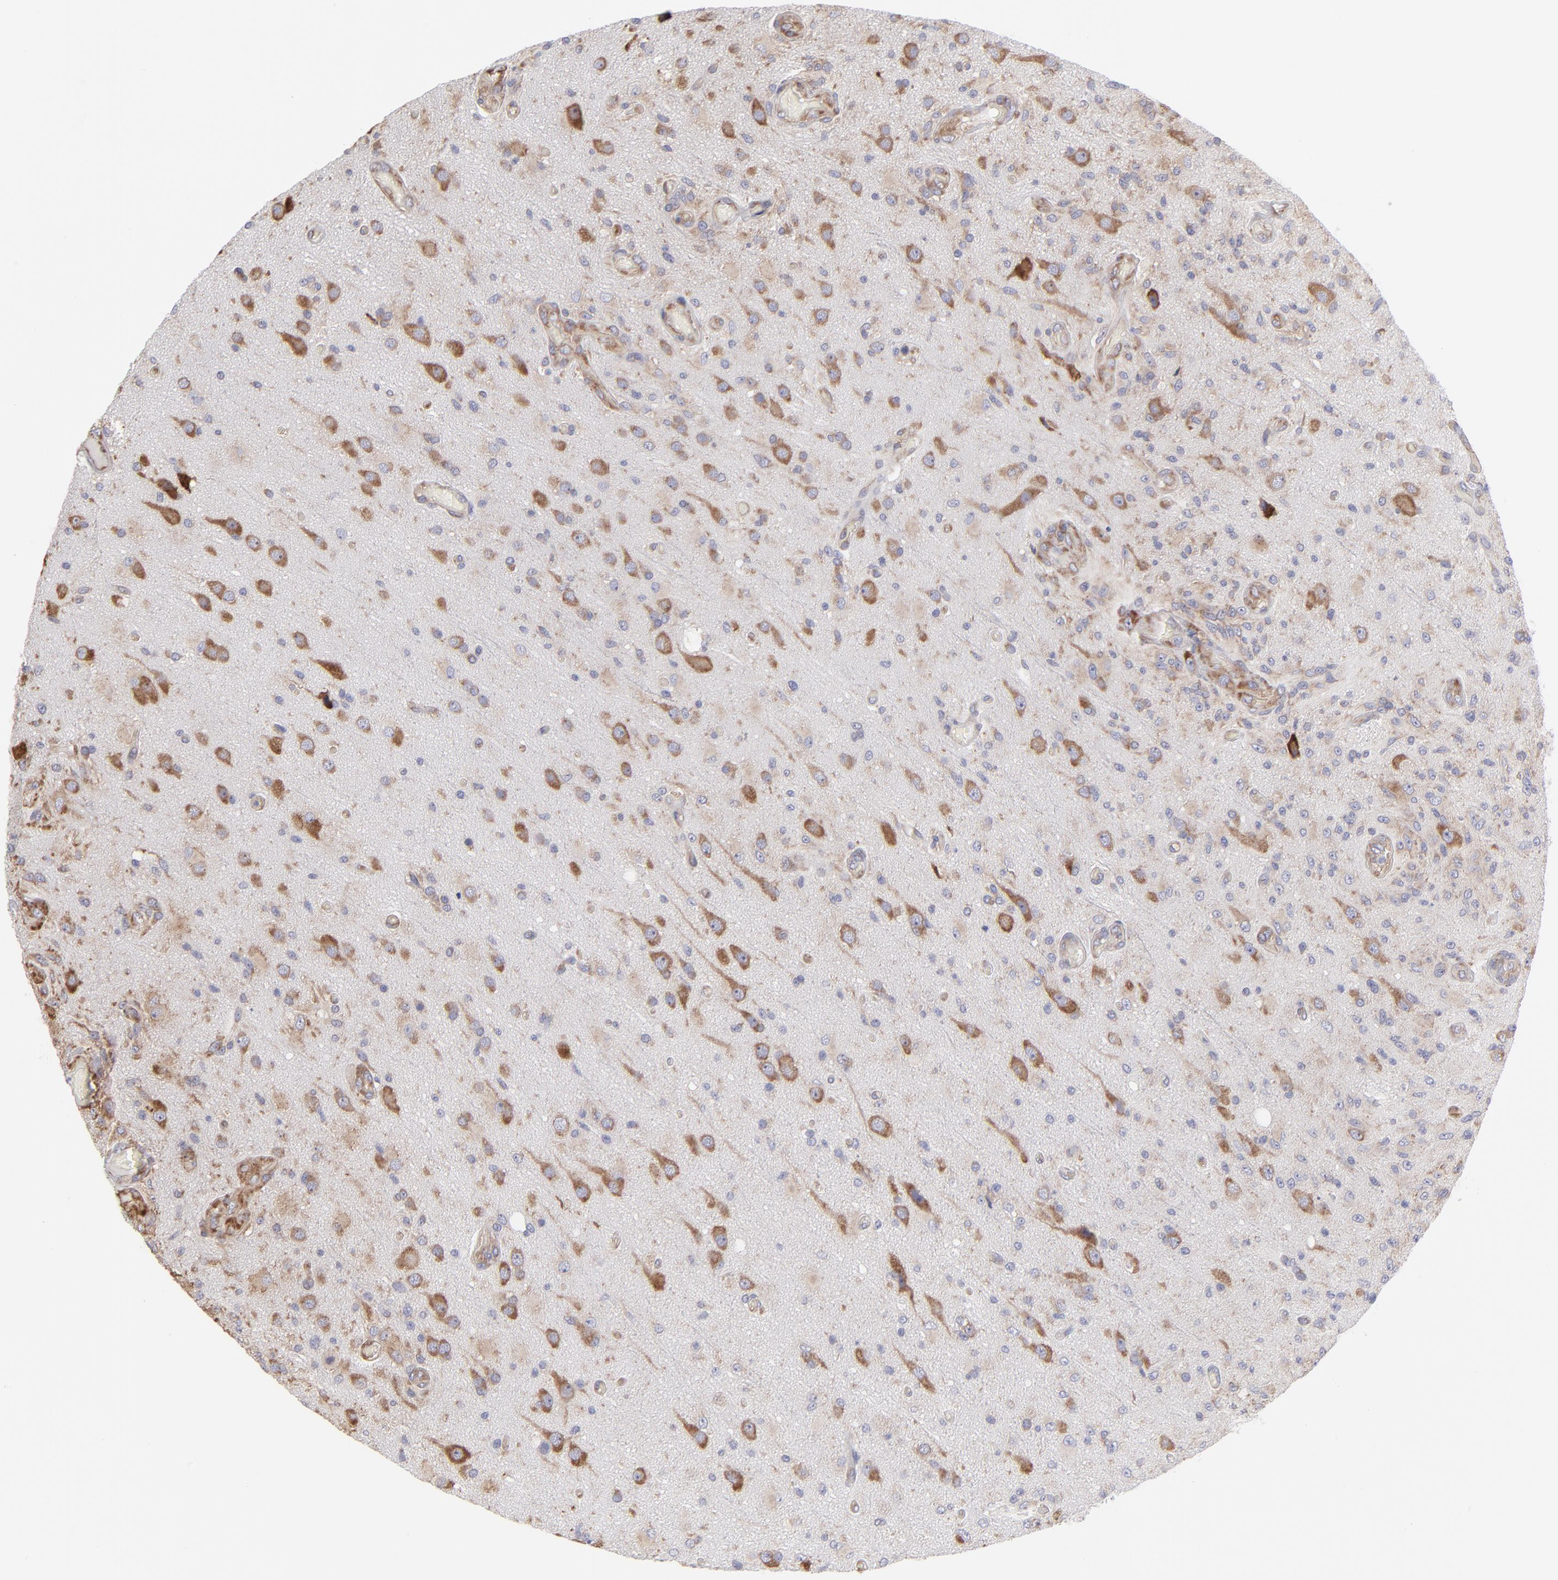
{"staining": {"intensity": "moderate", "quantity": "25%-75%", "location": "cytoplasmic/membranous"}, "tissue": "glioma", "cell_type": "Tumor cells", "image_type": "cancer", "snomed": [{"axis": "morphology", "description": "Normal tissue, NOS"}, {"axis": "morphology", "description": "Glioma, malignant, High grade"}, {"axis": "topography", "description": "Cerebral cortex"}], "caption": "Glioma stained with DAB (3,3'-diaminobenzidine) immunohistochemistry (IHC) shows medium levels of moderate cytoplasmic/membranous staining in about 25%-75% of tumor cells.", "gene": "RPLP0", "patient": {"sex": "male", "age": 77}}